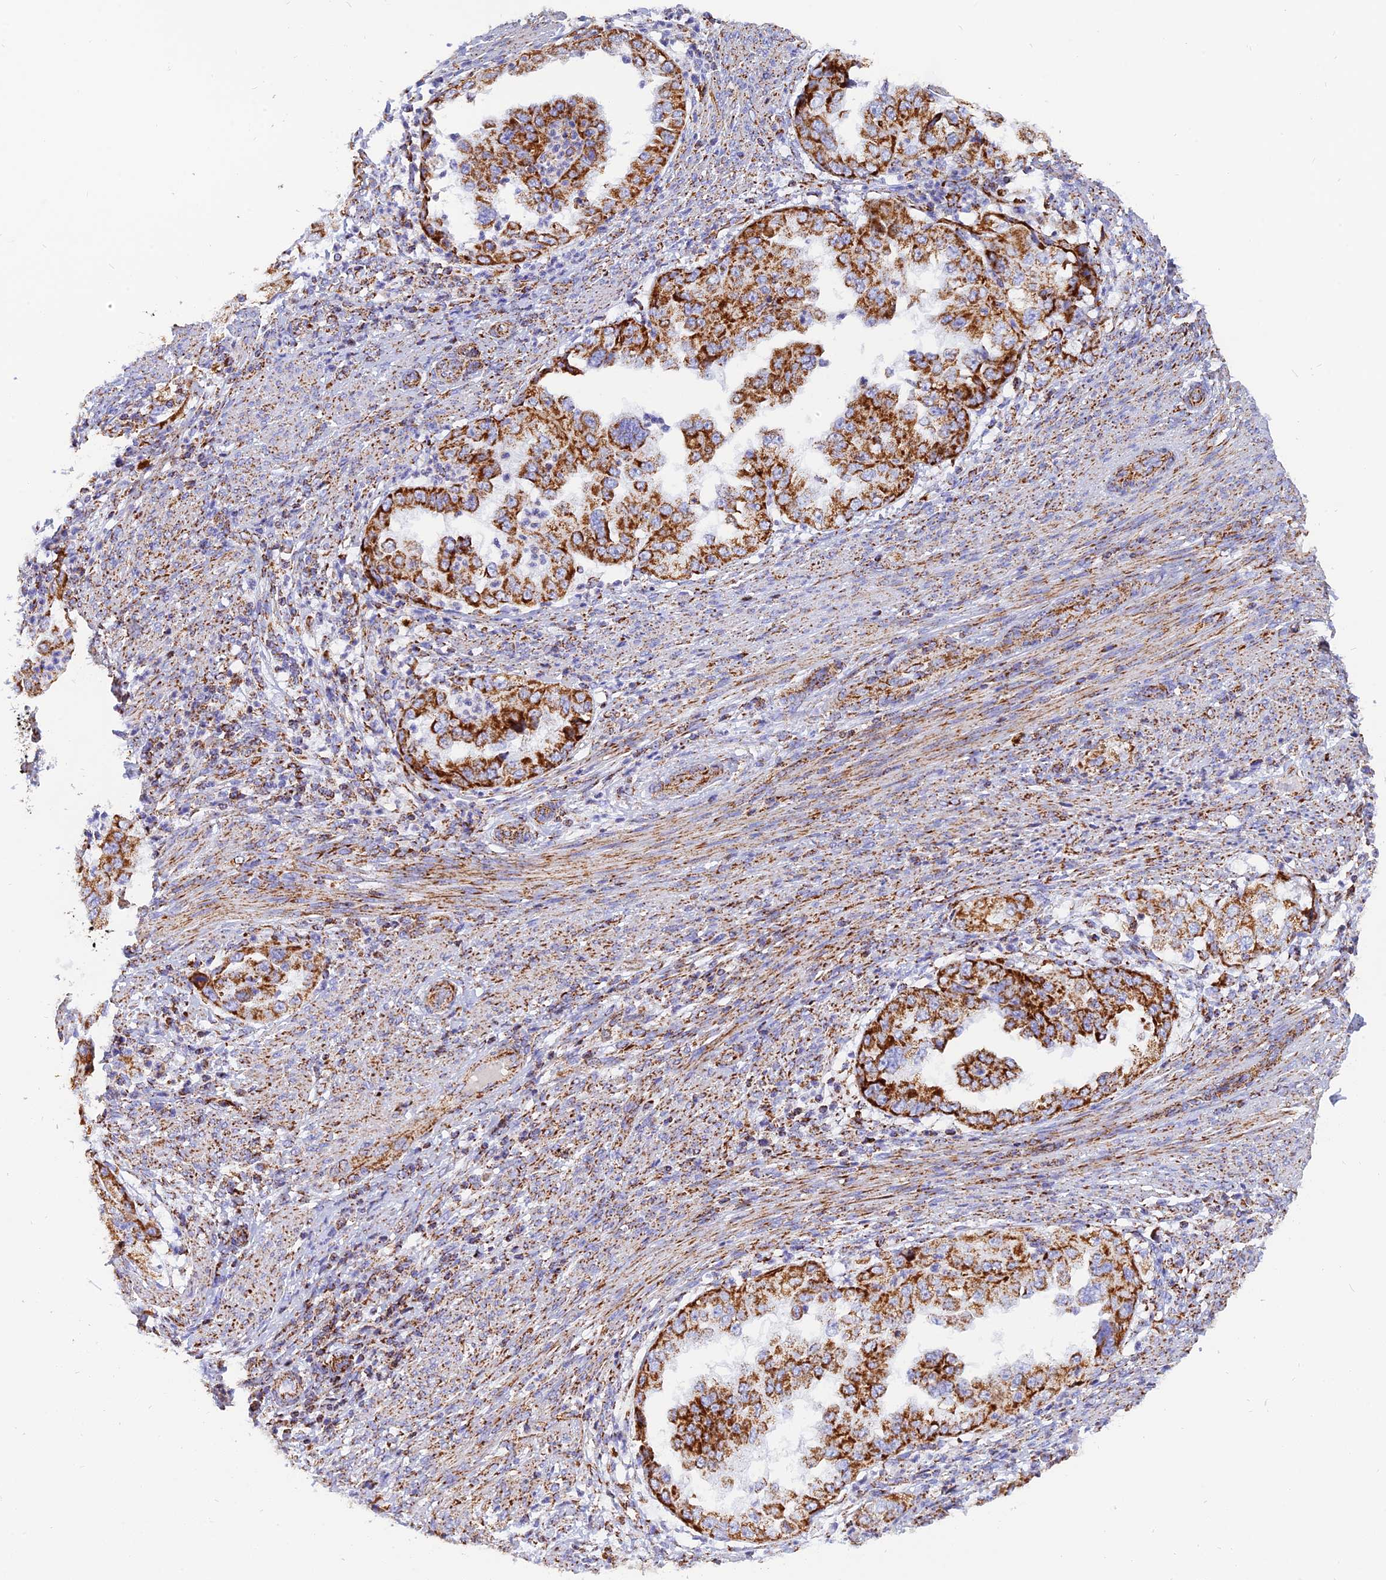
{"staining": {"intensity": "strong", "quantity": ">75%", "location": "cytoplasmic/membranous"}, "tissue": "endometrial cancer", "cell_type": "Tumor cells", "image_type": "cancer", "snomed": [{"axis": "morphology", "description": "Adenocarcinoma, NOS"}, {"axis": "topography", "description": "Endometrium"}], "caption": "A photomicrograph of endometrial cancer (adenocarcinoma) stained for a protein demonstrates strong cytoplasmic/membranous brown staining in tumor cells. Immunohistochemistry (ihc) stains the protein of interest in brown and the nuclei are stained blue.", "gene": "NDUFB6", "patient": {"sex": "female", "age": 85}}